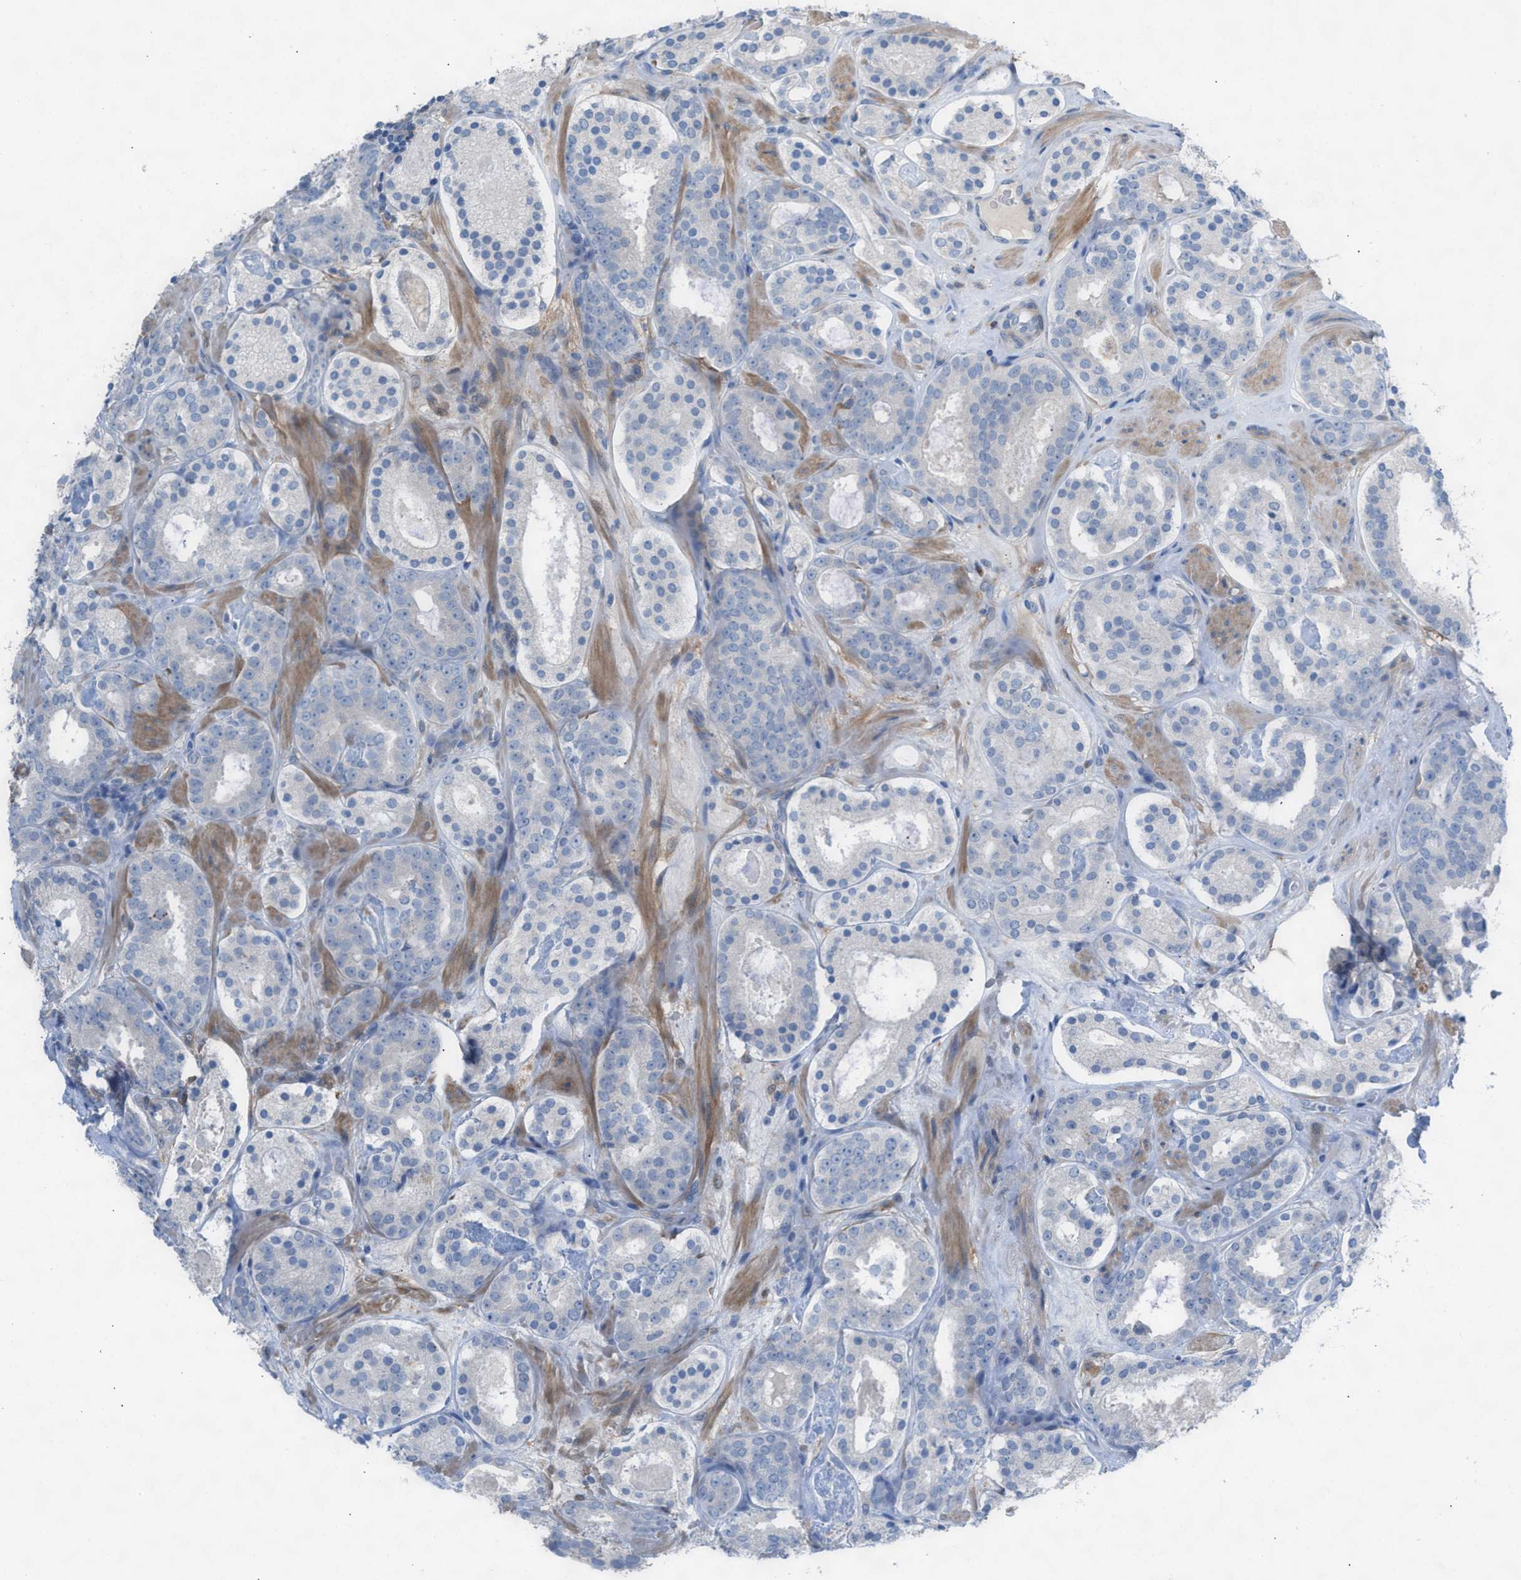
{"staining": {"intensity": "negative", "quantity": "none", "location": "none"}, "tissue": "prostate cancer", "cell_type": "Tumor cells", "image_type": "cancer", "snomed": [{"axis": "morphology", "description": "Adenocarcinoma, Low grade"}, {"axis": "topography", "description": "Prostate"}], "caption": "A photomicrograph of human prostate low-grade adenocarcinoma is negative for staining in tumor cells.", "gene": "ASPA", "patient": {"sex": "male", "age": 69}}